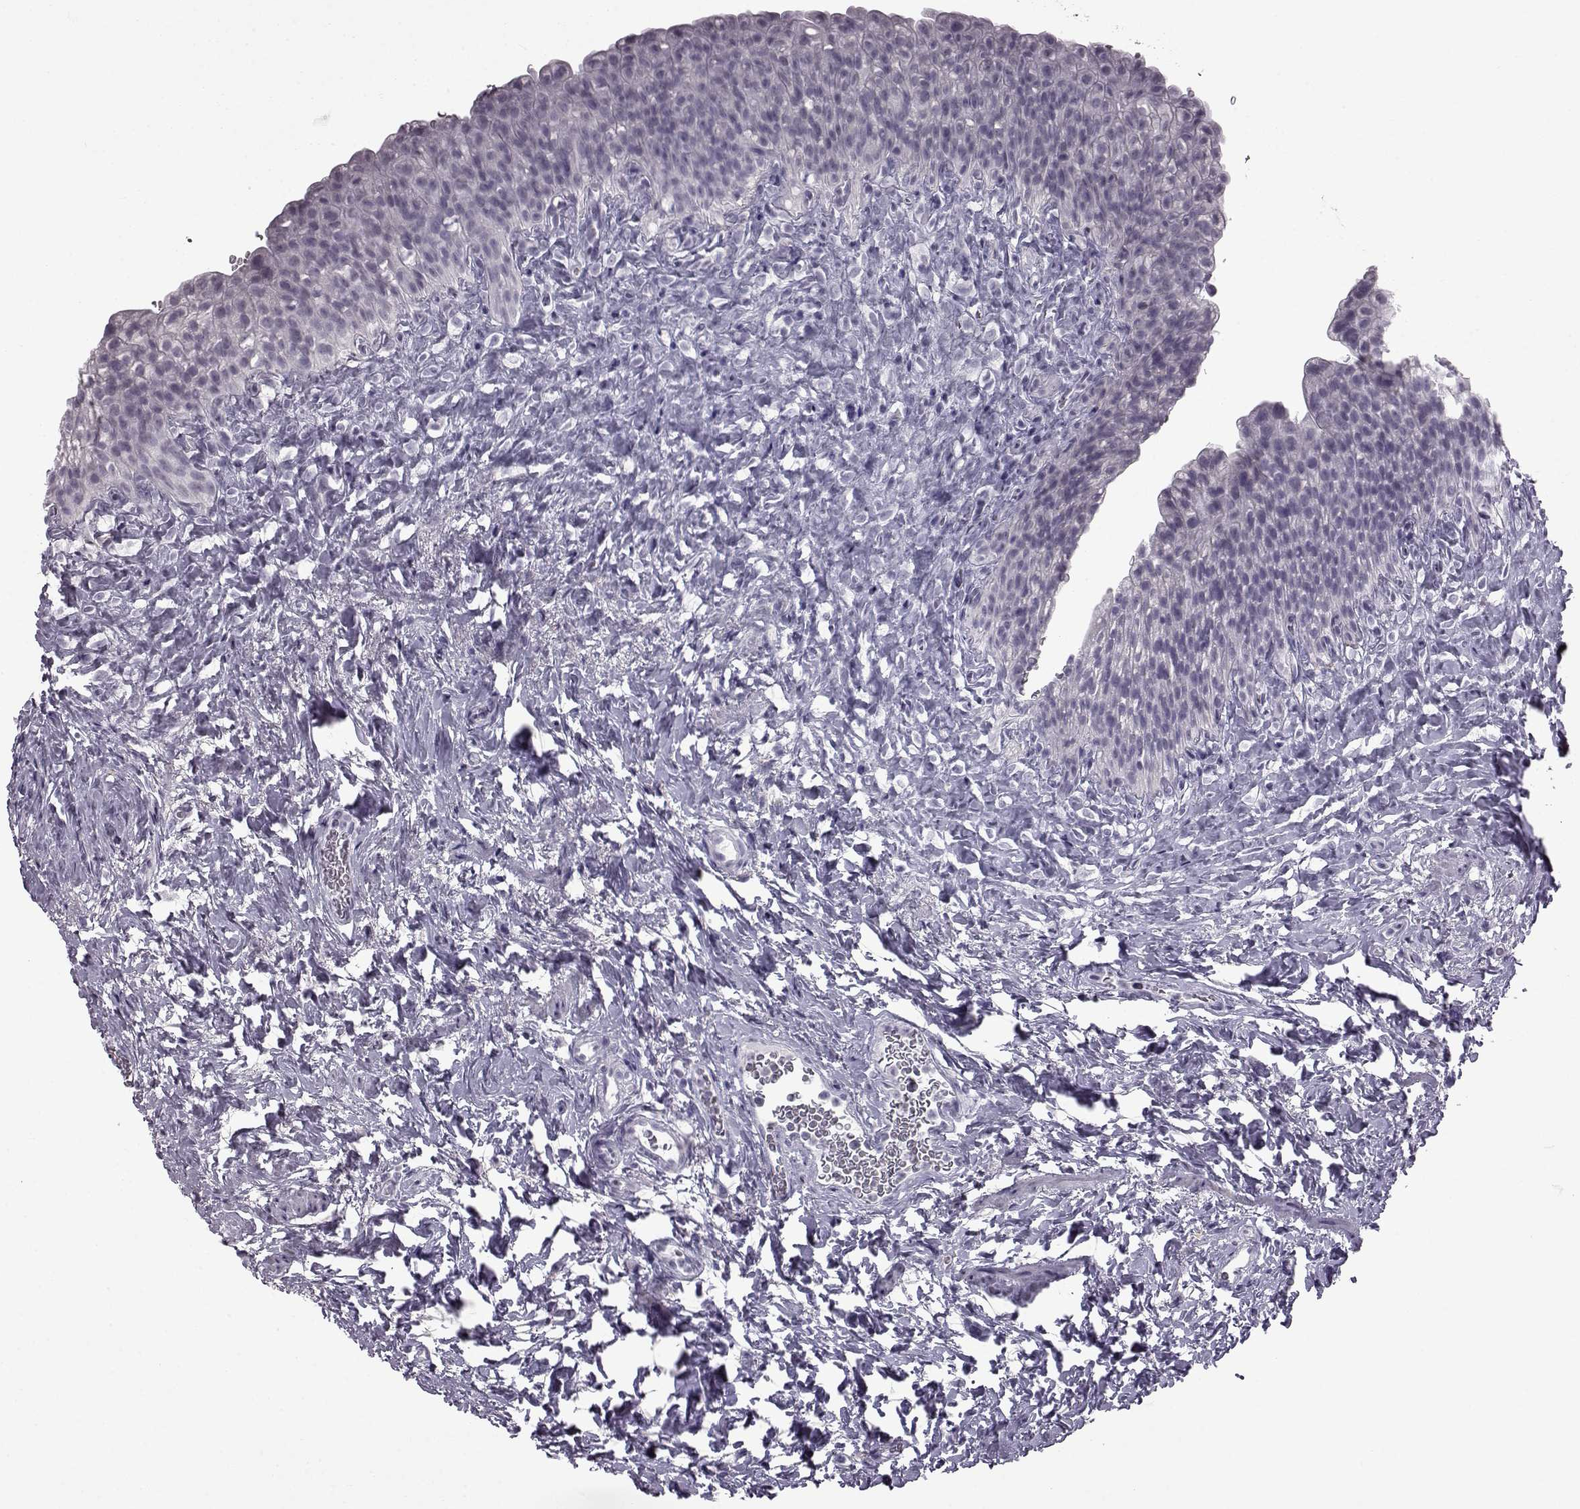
{"staining": {"intensity": "negative", "quantity": "none", "location": "none"}, "tissue": "urinary bladder", "cell_type": "Urothelial cells", "image_type": "normal", "snomed": [{"axis": "morphology", "description": "Normal tissue, NOS"}, {"axis": "topography", "description": "Urinary bladder"}], "caption": "Urothelial cells show no significant protein staining in benign urinary bladder.", "gene": "SLC28A2", "patient": {"sex": "male", "age": 76}}